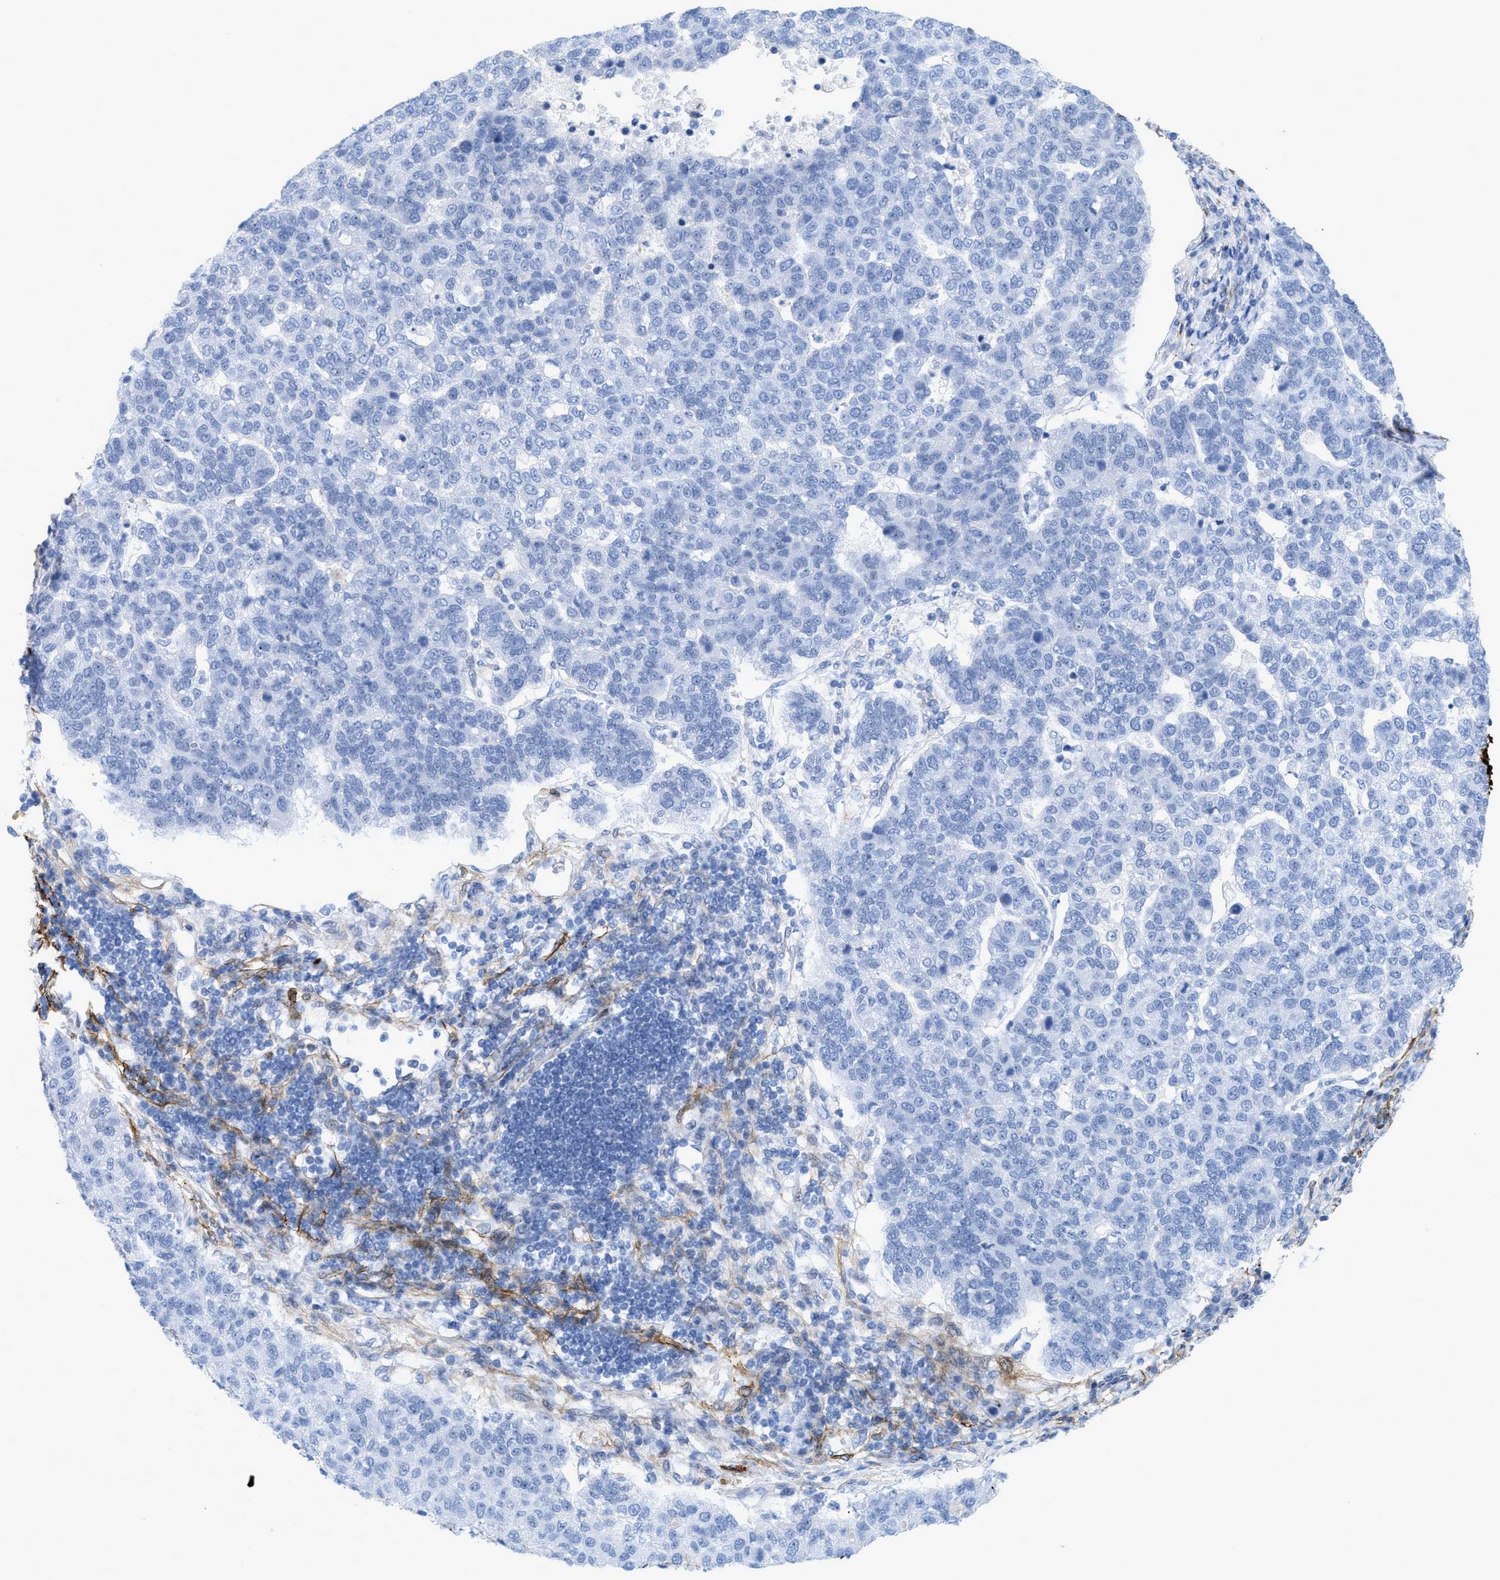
{"staining": {"intensity": "negative", "quantity": "none", "location": "none"}, "tissue": "pancreatic cancer", "cell_type": "Tumor cells", "image_type": "cancer", "snomed": [{"axis": "morphology", "description": "Adenocarcinoma, NOS"}, {"axis": "topography", "description": "Pancreas"}], "caption": "Pancreatic adenocarcinoma was stained to show a protein in brown. There is no significant staining in tumor cells.", "gene": "TAGLN", "patient": {"sex": "female", "age": 61}}